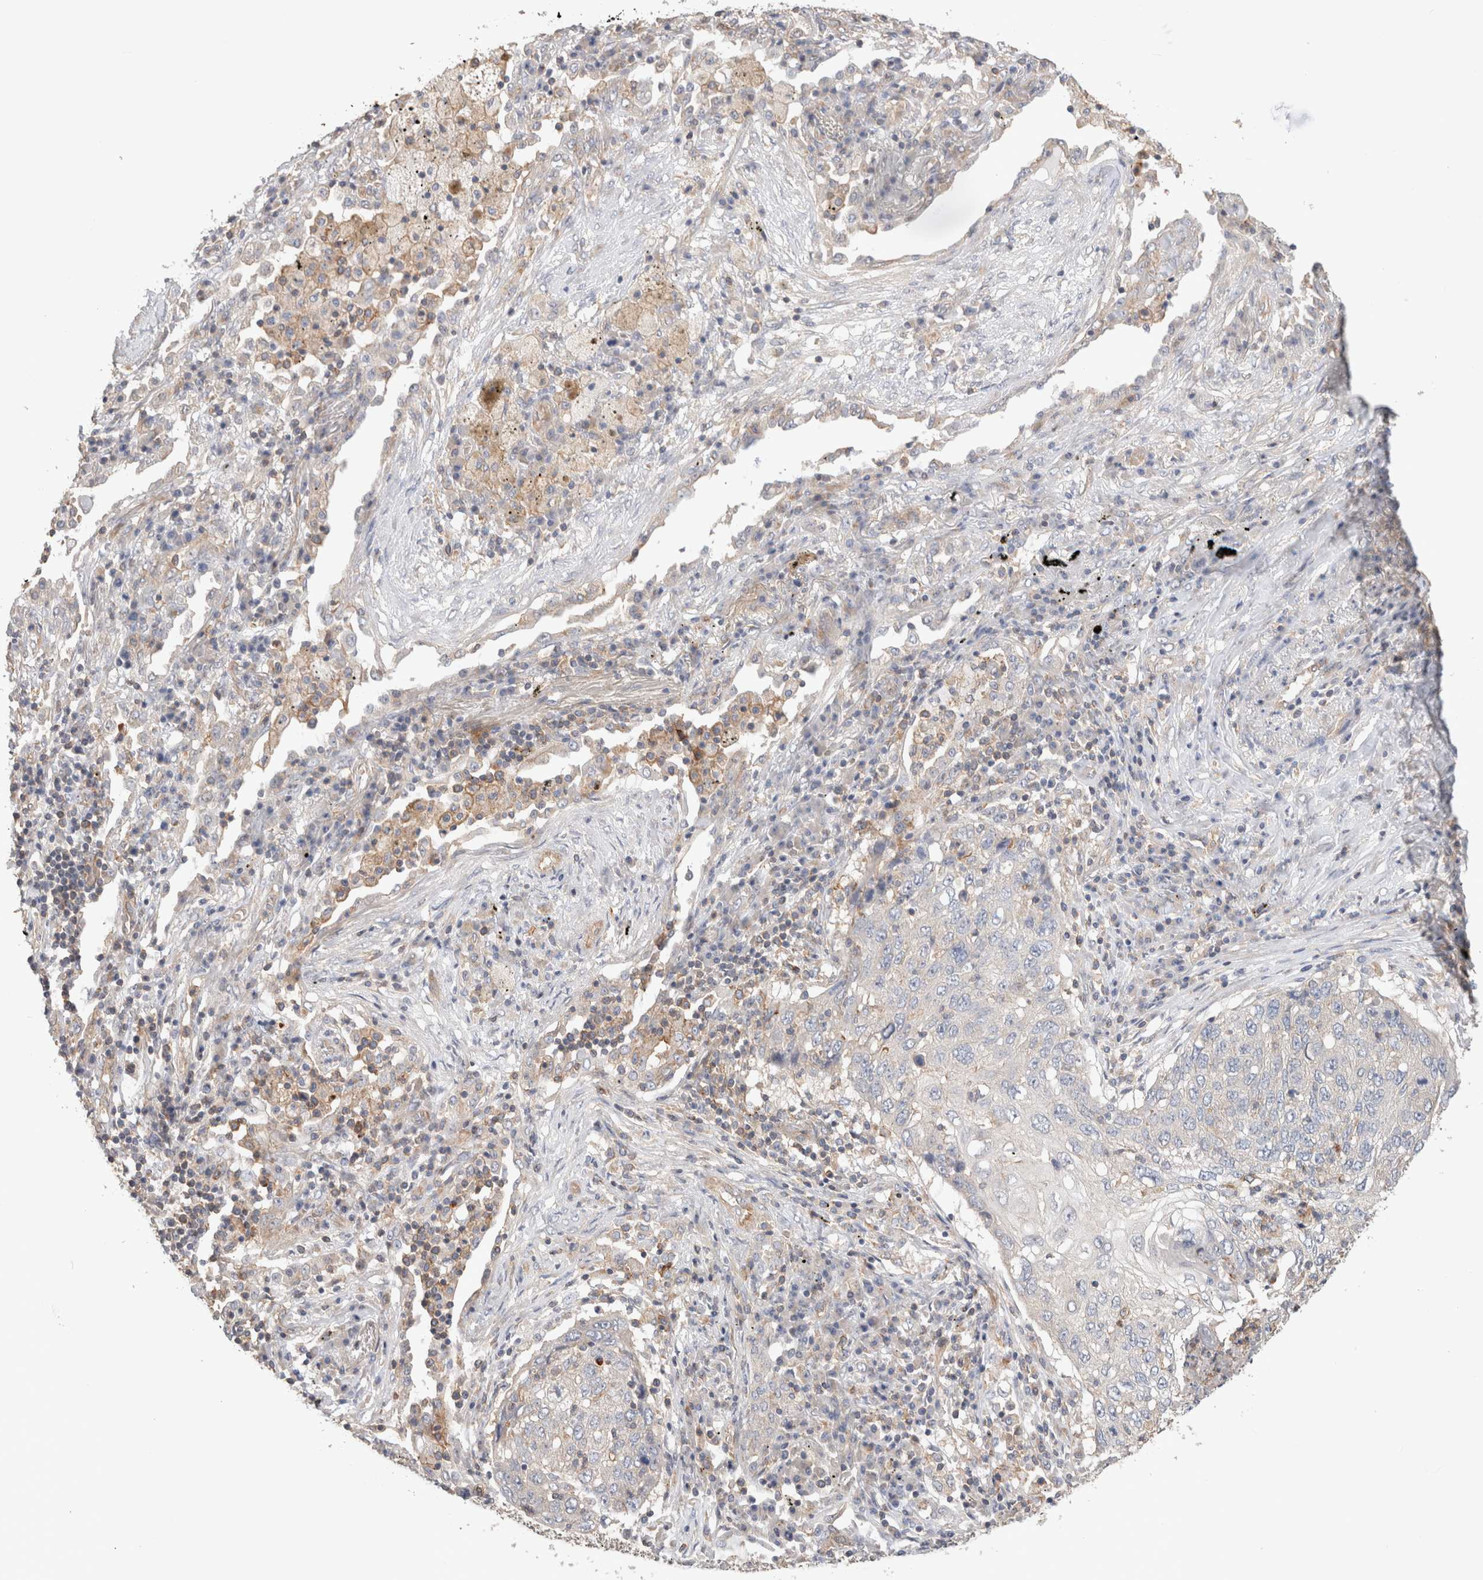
{"staining": {"intensity": "negative", "quantity": "none", "location": "none"}, "tissue": "lung cancer", "cell_type": "Tumor cells", "image_type": "cancer", "snomed": [{"axis": "morphology", "description": "Squamous cell carcinoma, NOS"}, {"axis": "topography", "description": "Lung"}], "caption": "Protein analysis of squamous cell carcinoma (lung) shows no significant staining in tumor cells.", "gene": "CFAP418", "patient": {"sex": "female", "age": 63}}